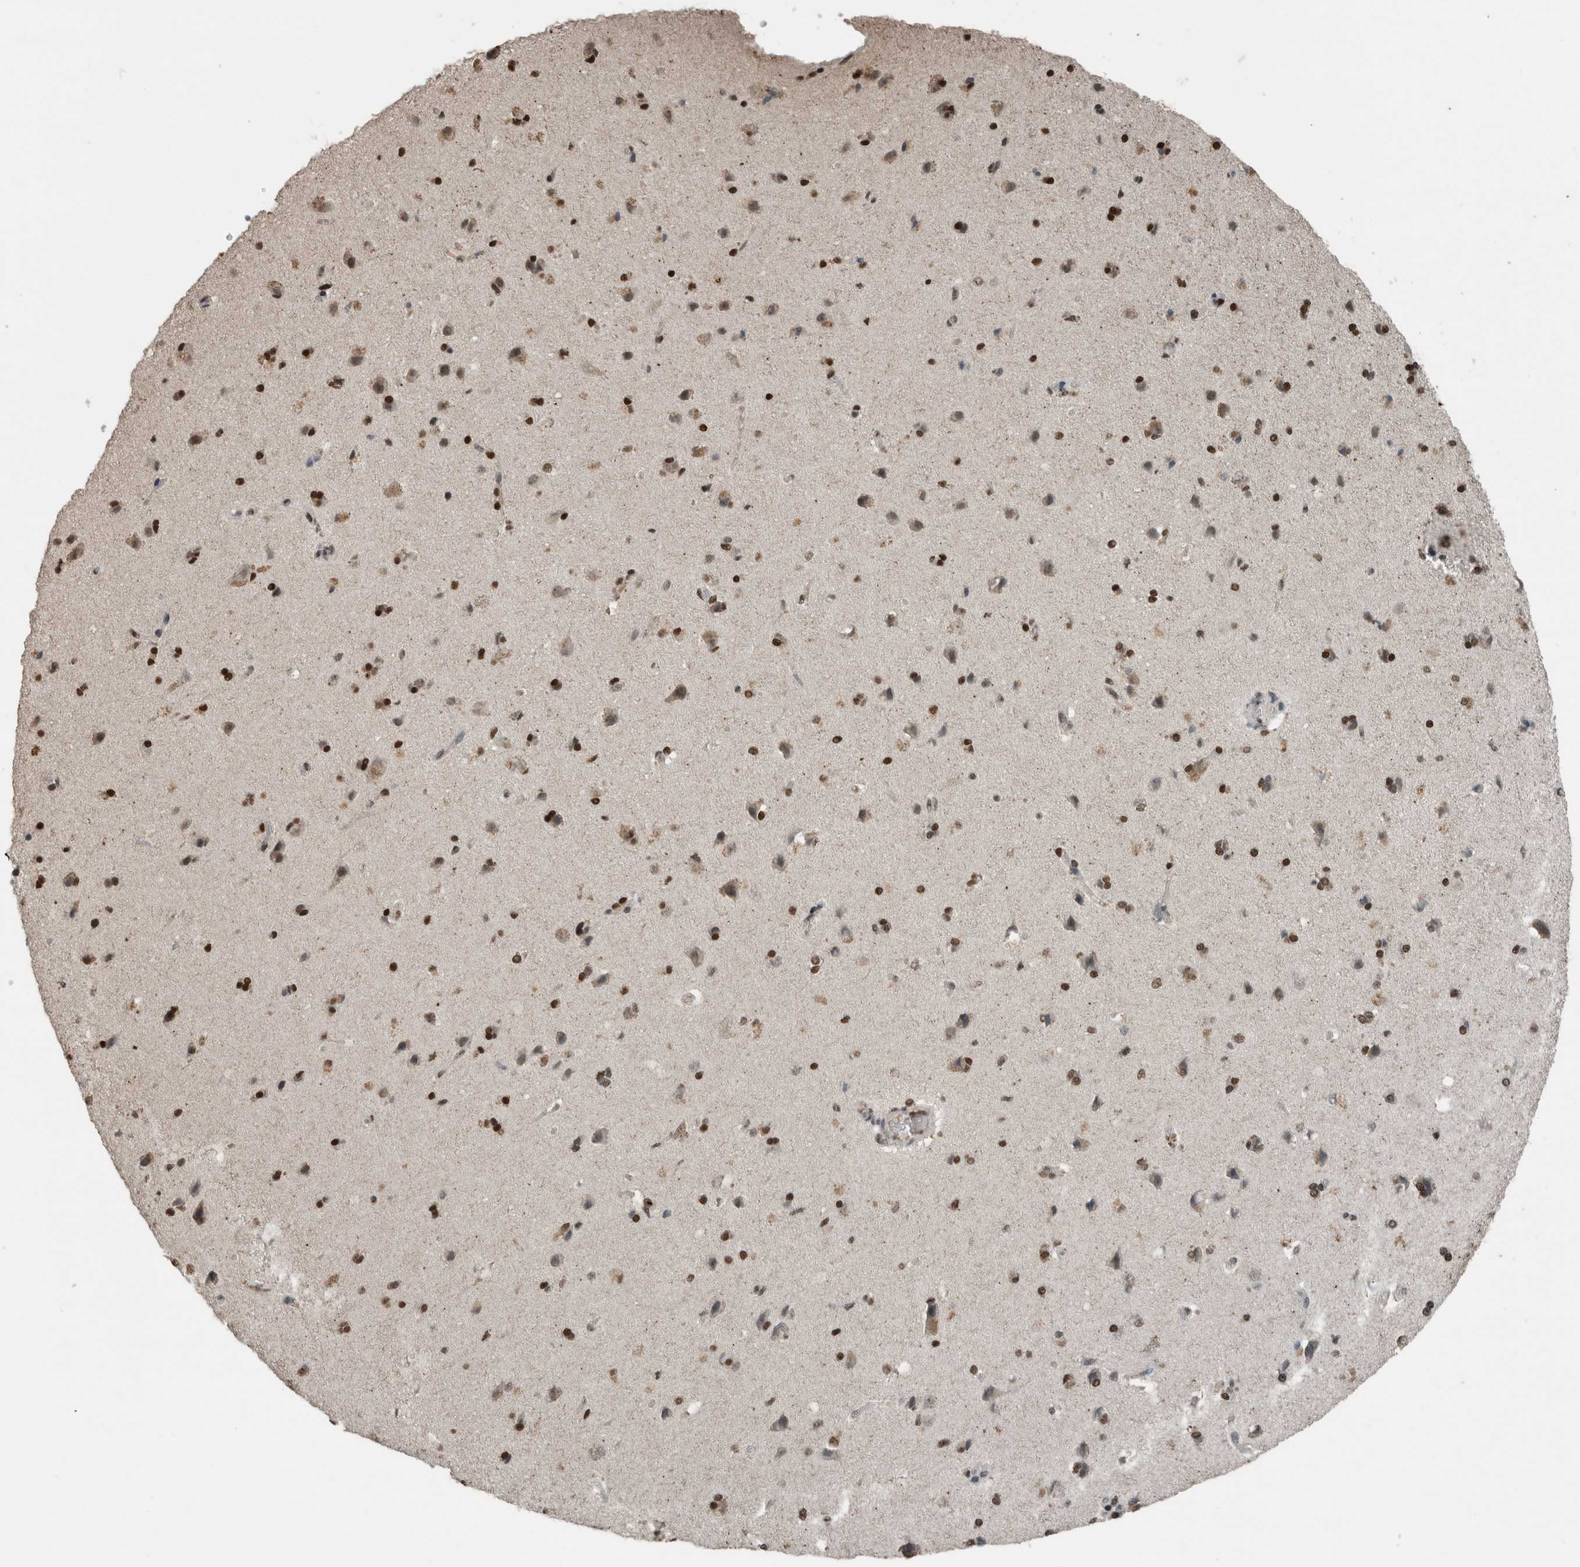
{"staining": {"intensity": "moderate", "quantity": "25%-75%", "location": "cytoplasmic/membranous"}, "tissue": "cerebral cortex", "cell_type": "Endothelial cells", "image_type": "normal", "snomed": [{"axis": "morphology", "description": "Normal tissue, NOS"}, {"axis": "topography", "description": "Cerebral cortex"}], "caption": "Human cerebral cortex stained with a brown dye exhibits moderate cytoplasmic/membranous positive staining in about 25%-75% of endothelial cells.", "gene": "ZNF24", "patient": {"sex": "male", "age": 62}}